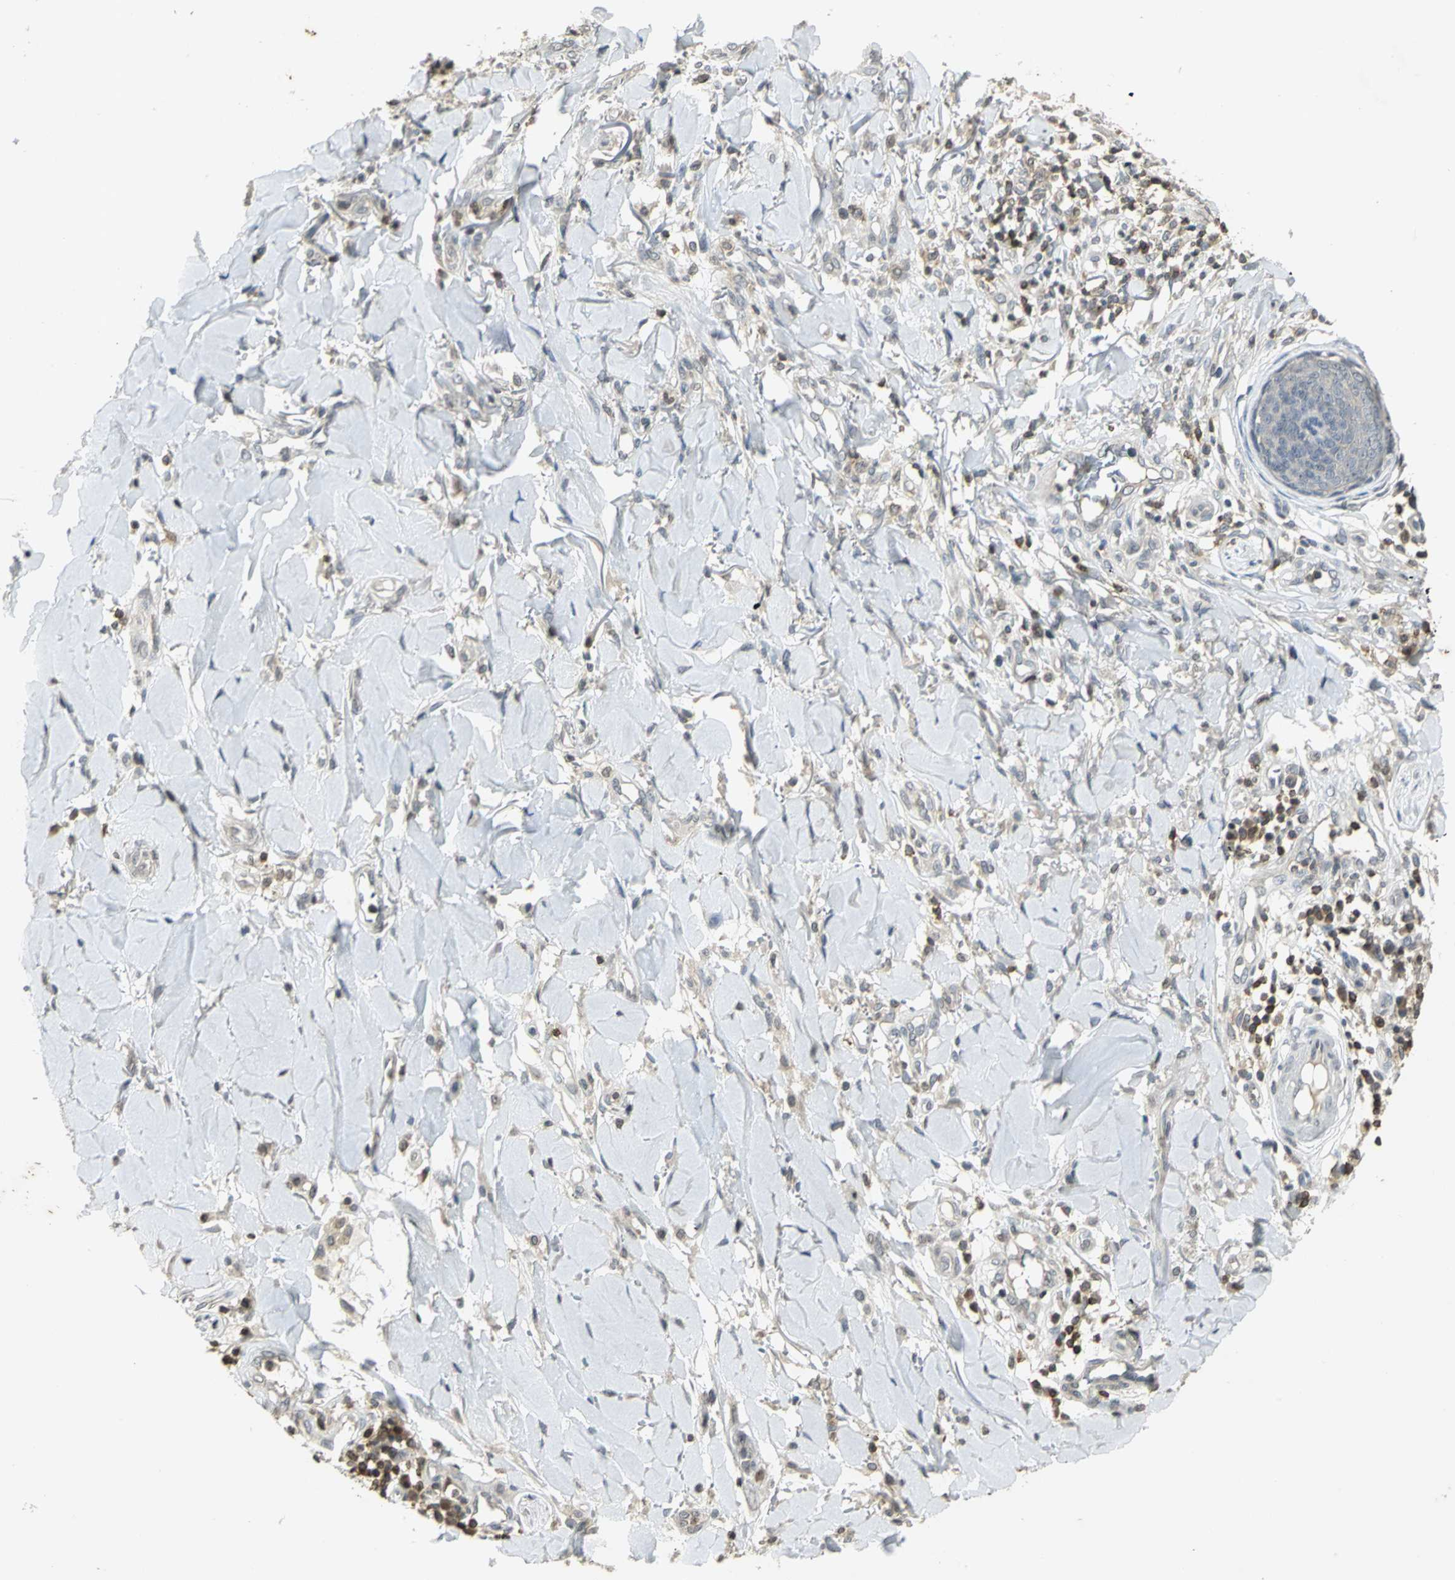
{"staining": {"intensity": "negative", "quantity": "none", "location": "none"}, "tissue": "skin cancer", "cell_type": "Tumor cells", "image_type": "cancer", "snomed": [{"axis": "morphology", "description": "Squamous cell carcinoma, NOS"}, {"axis": "topography", "description": "Skin"}], "caption": "Skin squamous cell carcinoma stained for a protein using IHC reveals no staining tumor cells.", "gene": "IL16", "patient": {"sex": "female", "age": 78}}